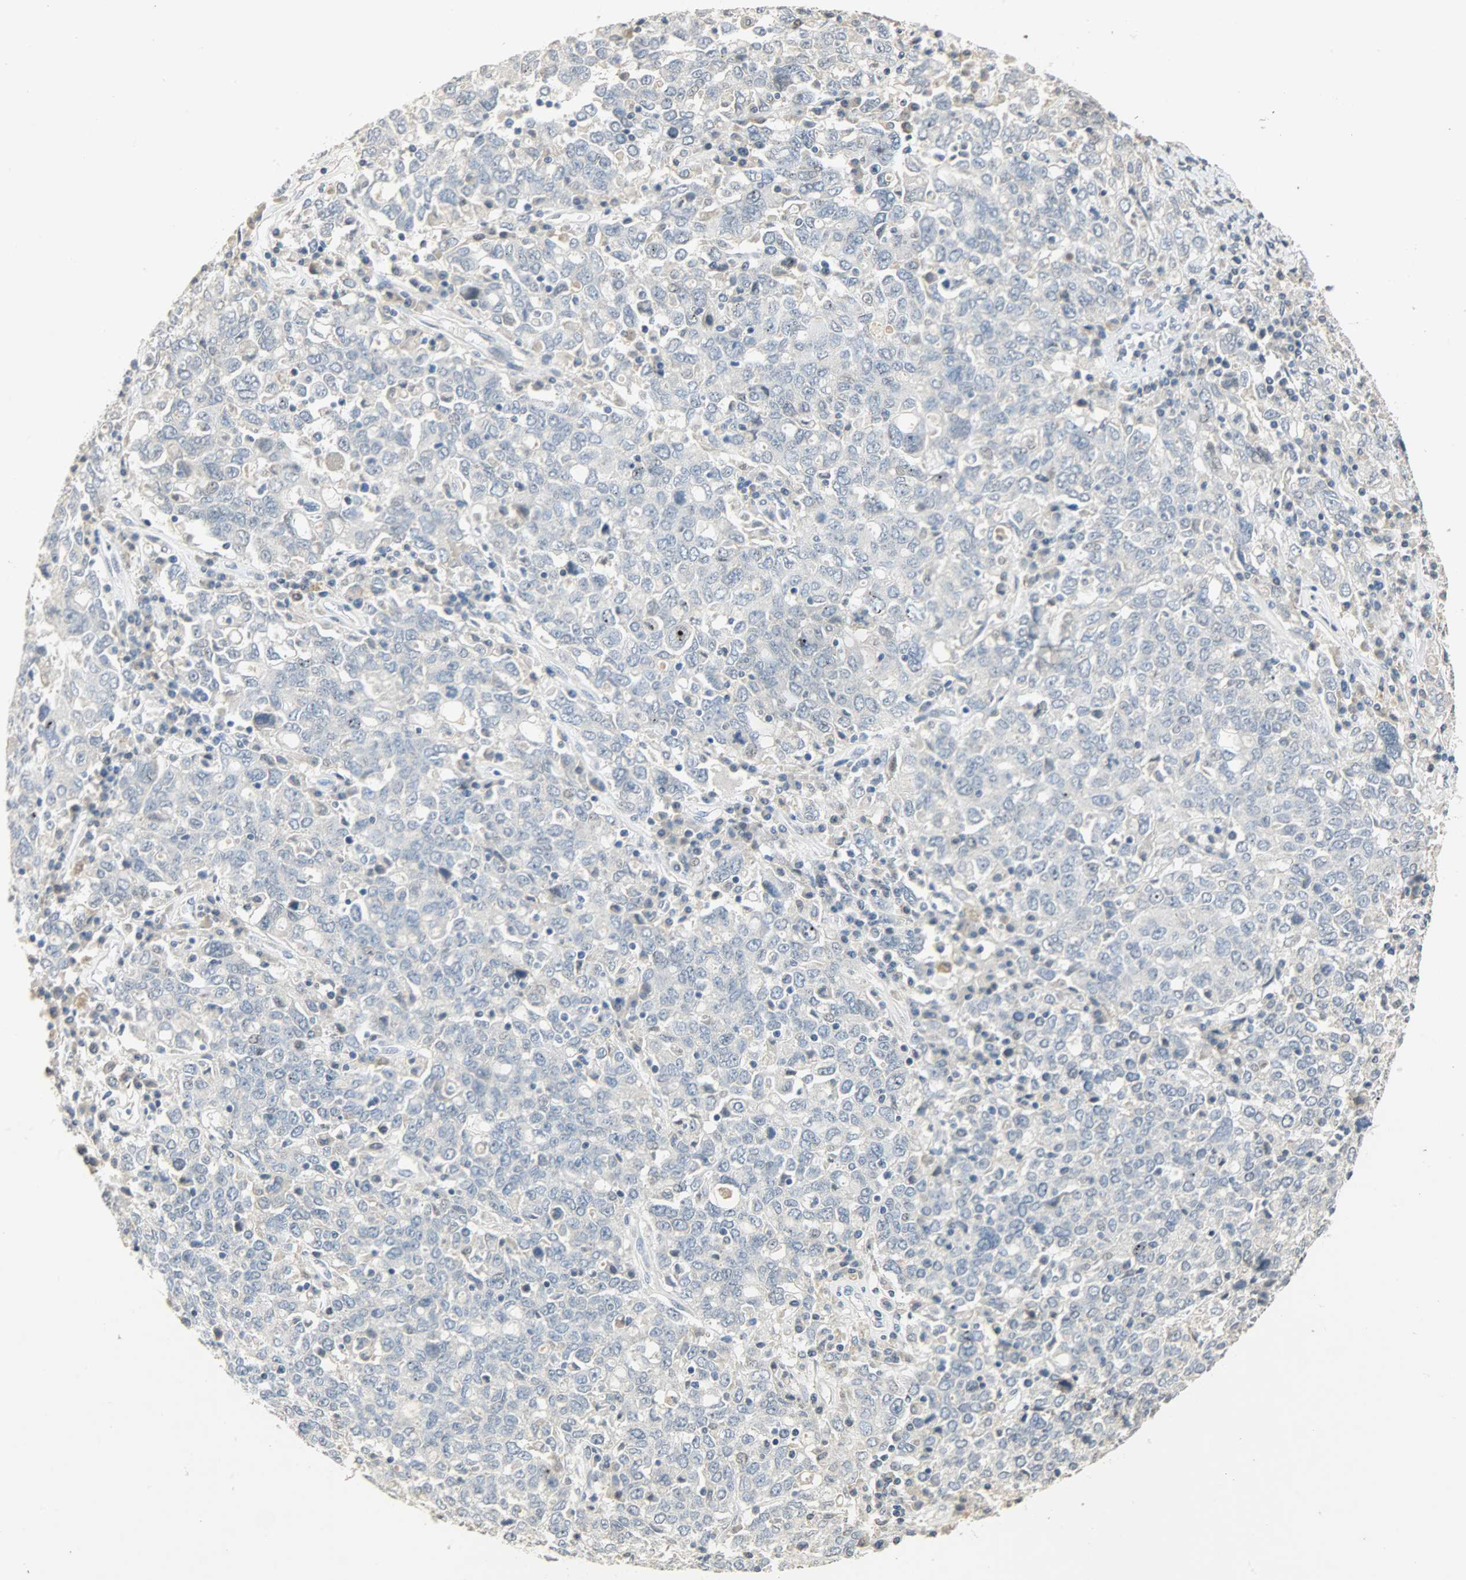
{"staining": {"intensity": "negative", "quantity": "none", "location": "none"}, "tissue": "ovarian cancer", "cell_type": "Tumor cells", "image_type": "cancer", "snomed": [{"axis": "morphology", "description": "Carcinoma, endometroid"}, {"axis": "topography", "description": "Ovary"}], "caption": "Immunohistochemistry histopathology image of neoplastic tissue: human ovarian cancer stained with DAB (3,3'-diaminobenzidine) reveals no significant protein expression in tumor cells.", "gene": "DNAJB6", "patient": {"sex": "female", "age": 62}}